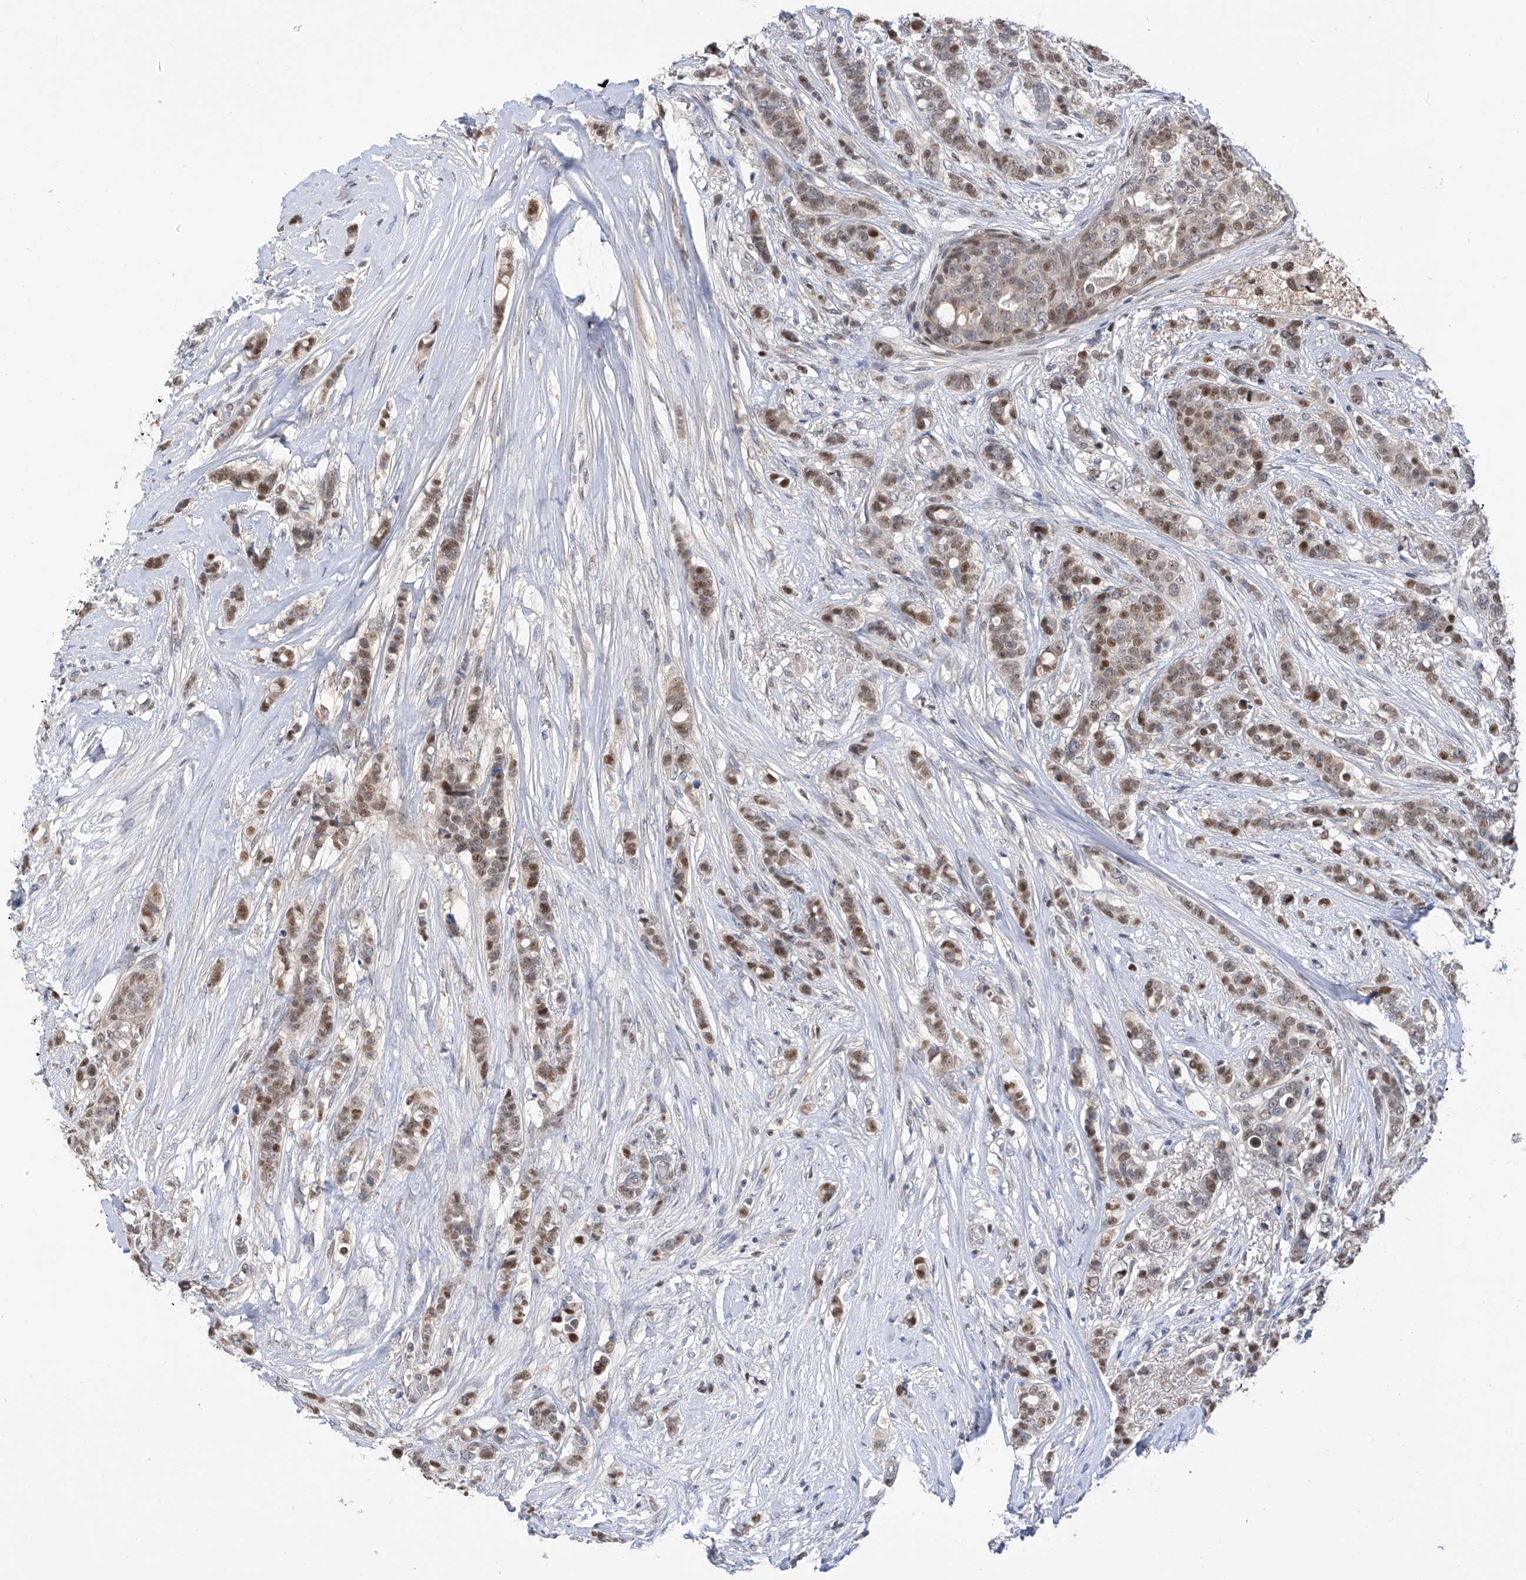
{"staining": {"intensity": "moderate", "quantity": ">75%", "location": "nuclear"}, "tissue": "breast cancer", "cell_type": "Tumor cells", "image_type": "cancer", "snomed": [{"axis": "morphology", "description": "Lobular carcinoma"}, {"axis": "topography", "description": "Breast"}], "caption": "Immunohistochemical staining of breast cancer displays medium levels of moderate nuclear positivity in approximately >75% of tumor cells.", "gene": "PMM1", "patient": {"sex": "female", "age": 51}}